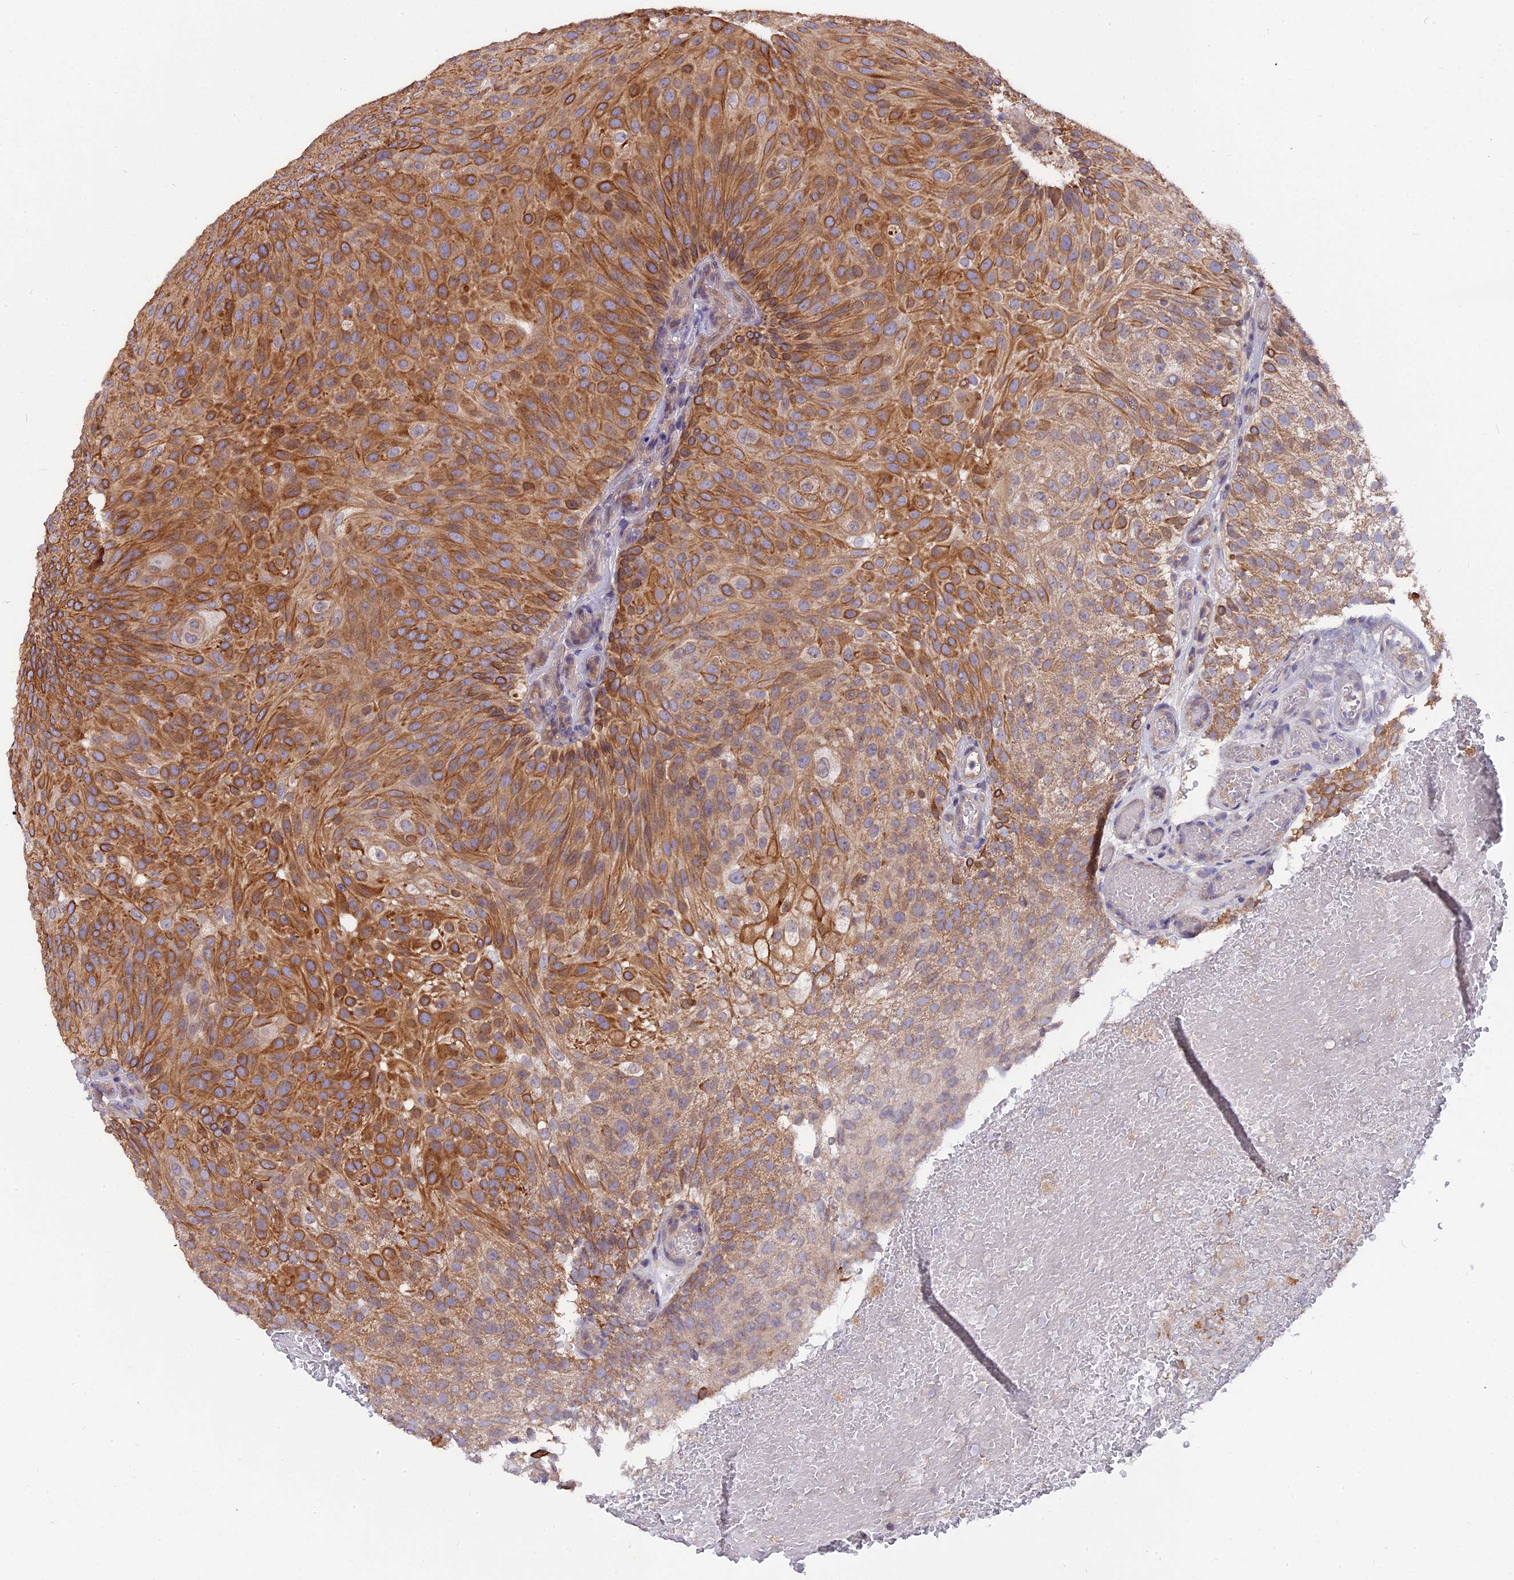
{"staining": {"intensity": "moderate", "quantity": ">75%", "location": "cytoplasmic/membranous"}, "tissue": "urothelial cancer", "cell_type": "Tumor cells", "image_type": "cancer", "snomed": [{"axis": "morphology", "description": "Urothelial carcinoma, Low grade"}, {"axis": "topography", "description": "Urinary bladder"}], "caption": "Urothelial cancer stained with a brown dye displays moderate cytoplasmic/membranous positive staining in about >75% of tumor cells.", "gene": "ZCCHC2", "patient": {"sex": "male", "age": 78}}